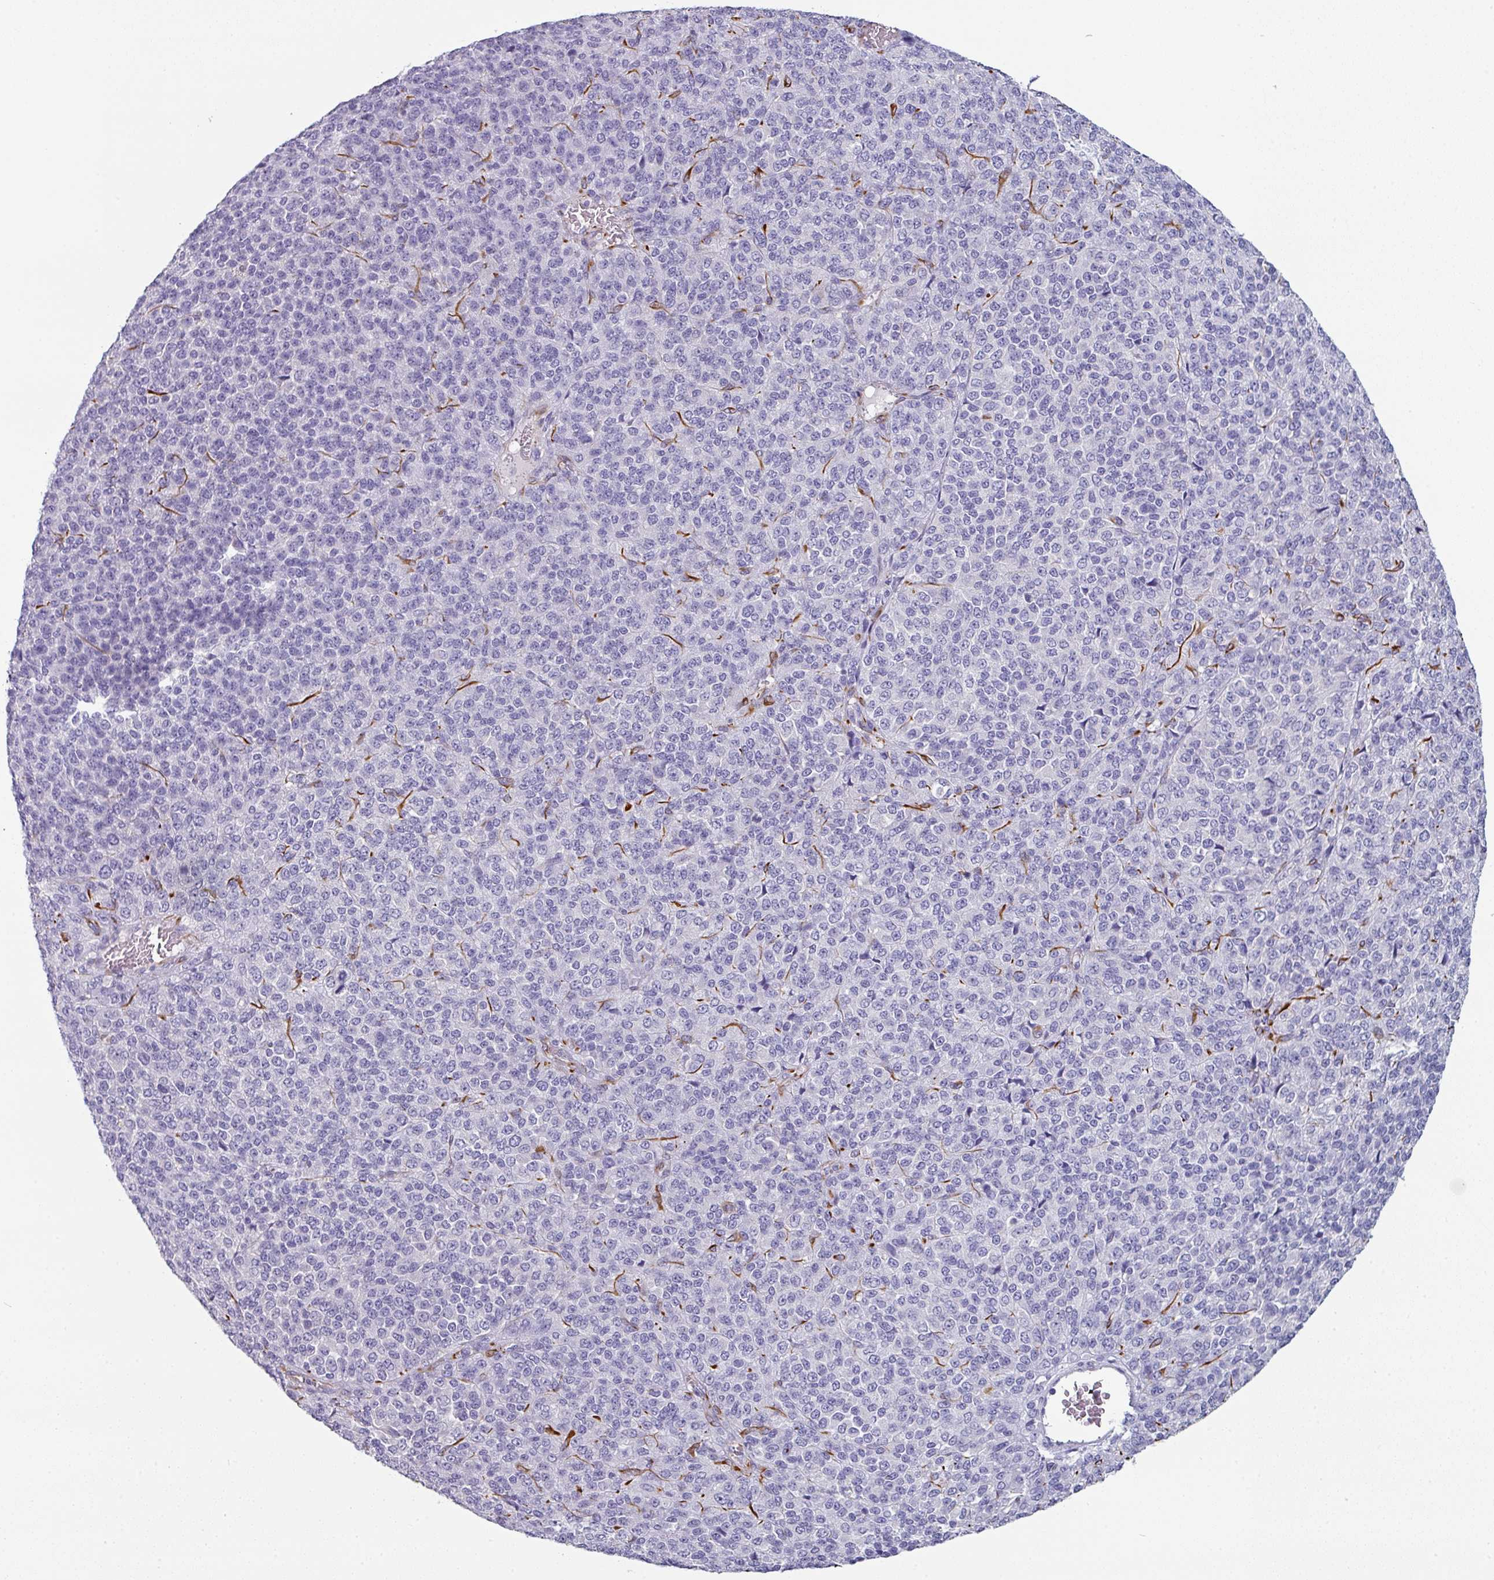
{"staining": {"intensity": "negative", "quantity": "none", "location": "none"}, "tissue": "melanoma", "cell_type": "Tumor cells", "image_type": "cancer", "snomed": [{"axis": "morphology", "description": "Malignant melanoma, Metastatic site"}, {"axis": "topography", "description": "Brain"}], "caption": "An immunohistochemistry (IHC) image of malignant melanoma (metastatic site) is shown. There is no staining in tumor cells of malignant melanoma (metastatic site).", "gene": "SLC17A7", "patient": {"sex": "female", "age": 56}}